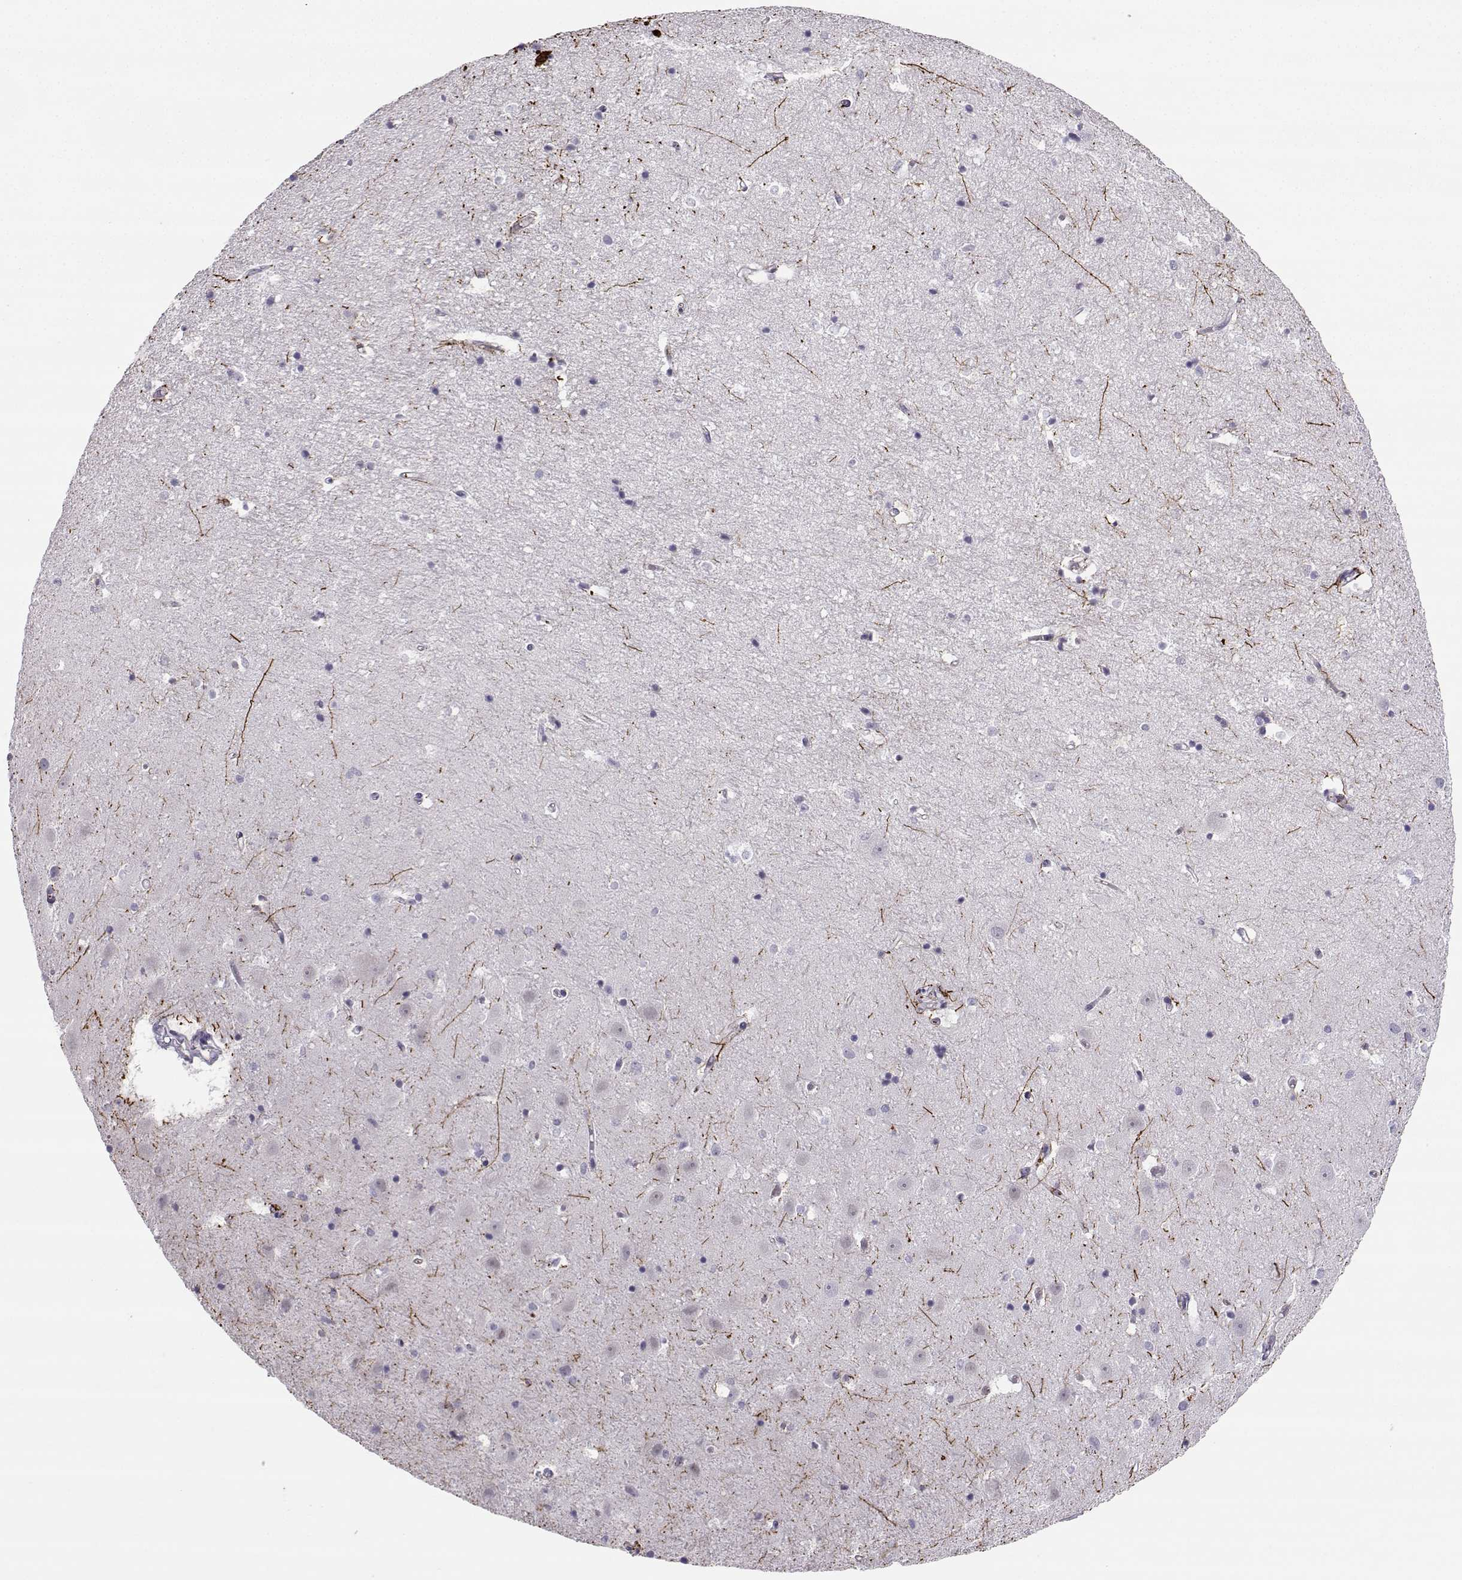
{"staining": {"intensity": "negative", "quantity": "none", "location": "none"}, "tissue": "hippocampus", "cell_type": "Glial cells", "image_type": "normal", "snomed": [{"axis": "morphology", "description": "Normal tissue, NOS"}, {"axis": "topography", "description": "Hippocampus"}], "caption": "Immunohistochemistry histopathology image of benign hippocampus: hippocampus stained with DAB (3,3'-diaminobenzidine) displays no significant protein expression in glial cells. (DAB (3,3'-diaminobenzidine) immunohistochemistry (IHC), high magnification).", "gene": "LHX1", "patient": {"sex": "male", "age": 44}}